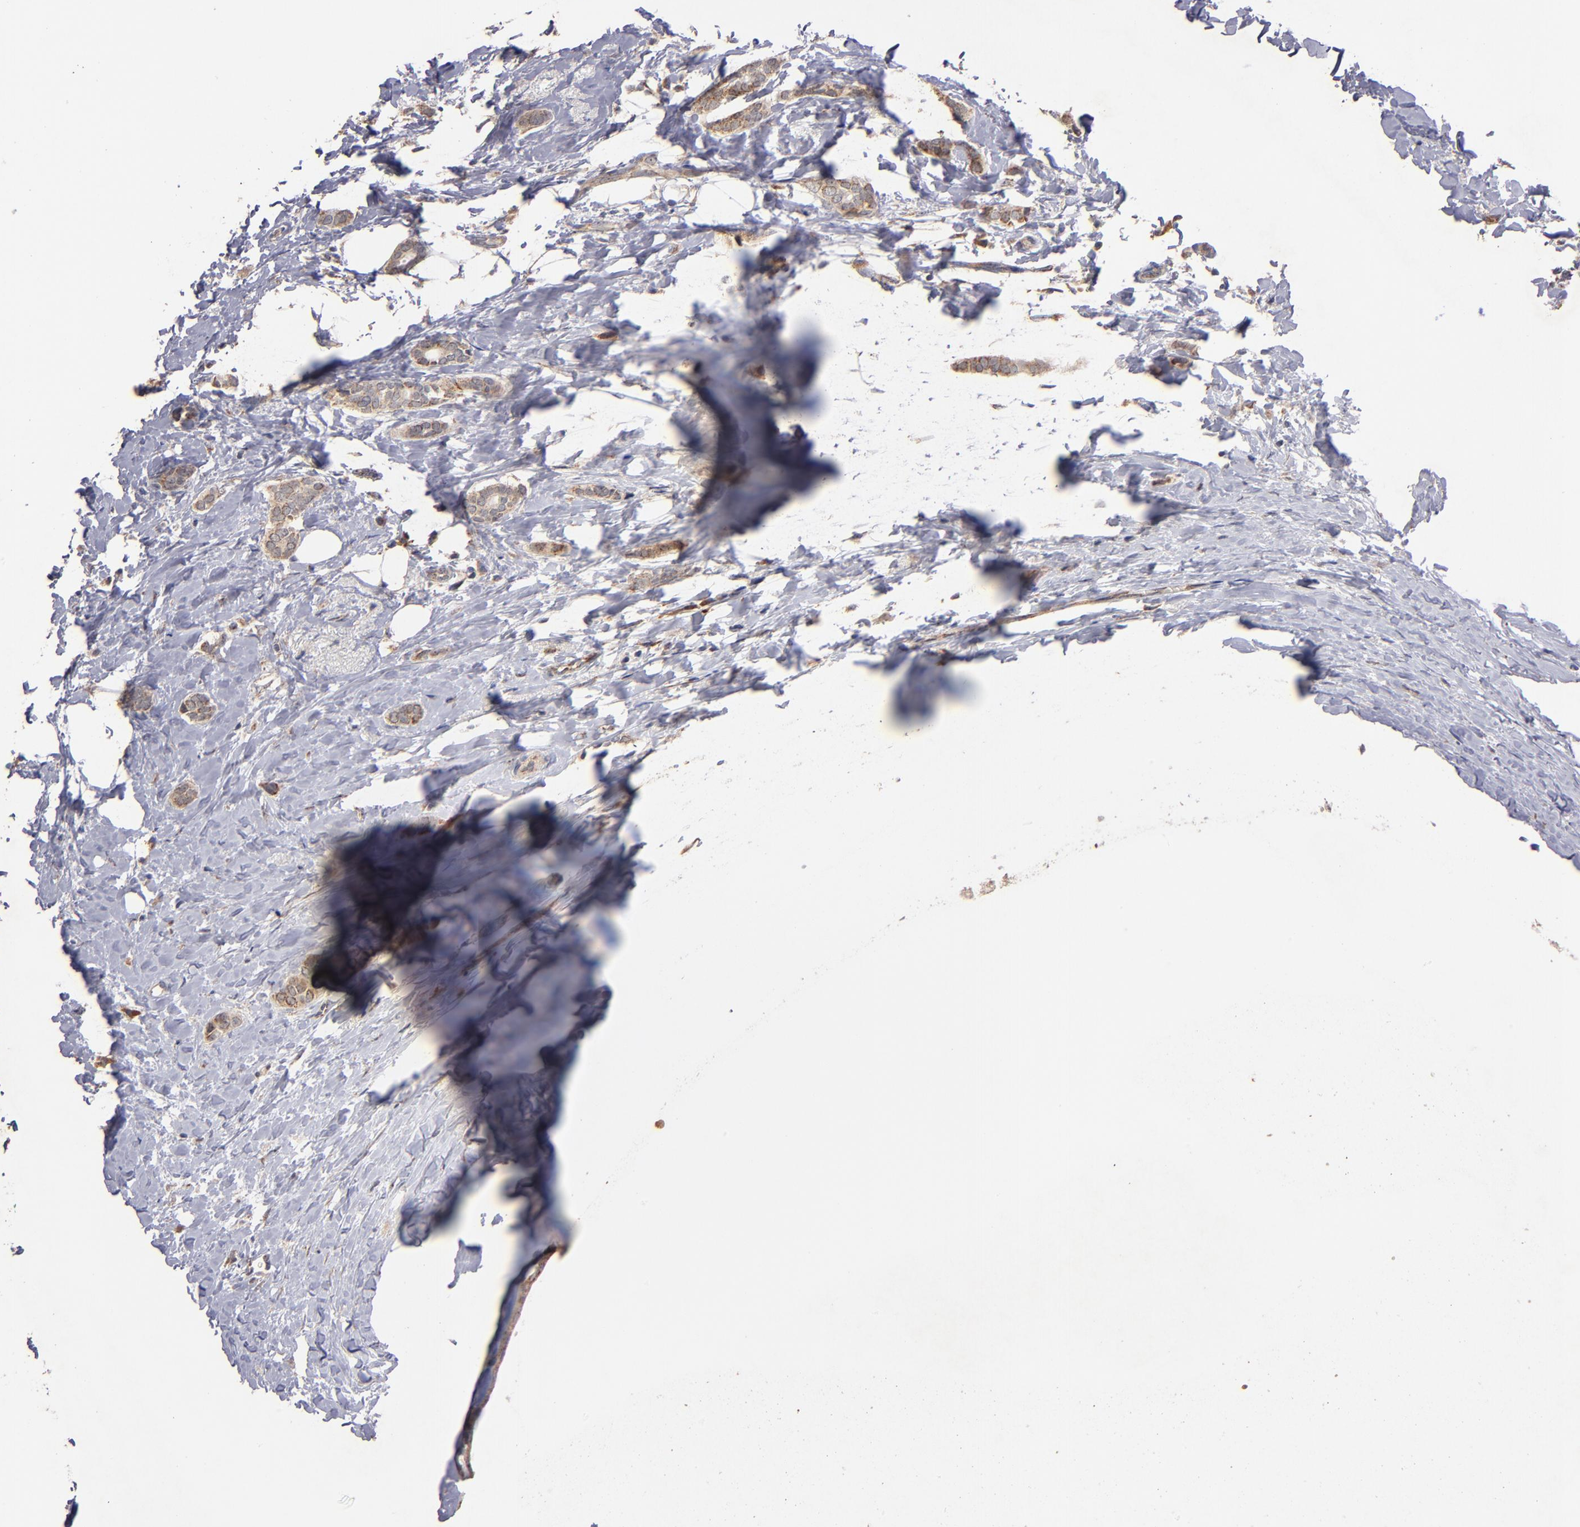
{"staining": {"intensity": "weak", "quantity": ">75%", "location": "cytoplasmic/membranous"}, "tissue": "breast cancer", "cell_type": "Tumor cells", "image_type": "cancer", "snomed": [{"axis": "morphology", "description": "Duct carcinoma"}, {"axis": "topography", "description": "Breast"}], "caption": "The image demonstrates immunohistochemical staining of breast cancer. There is weak cytoplasmic/membranous staining is identified in about >75% of tumor cells. (DAB IHC with brightfield microscopy, high magnification).", "gene": "DIABLO", "patient": {"sex": "female", "age": 54}}